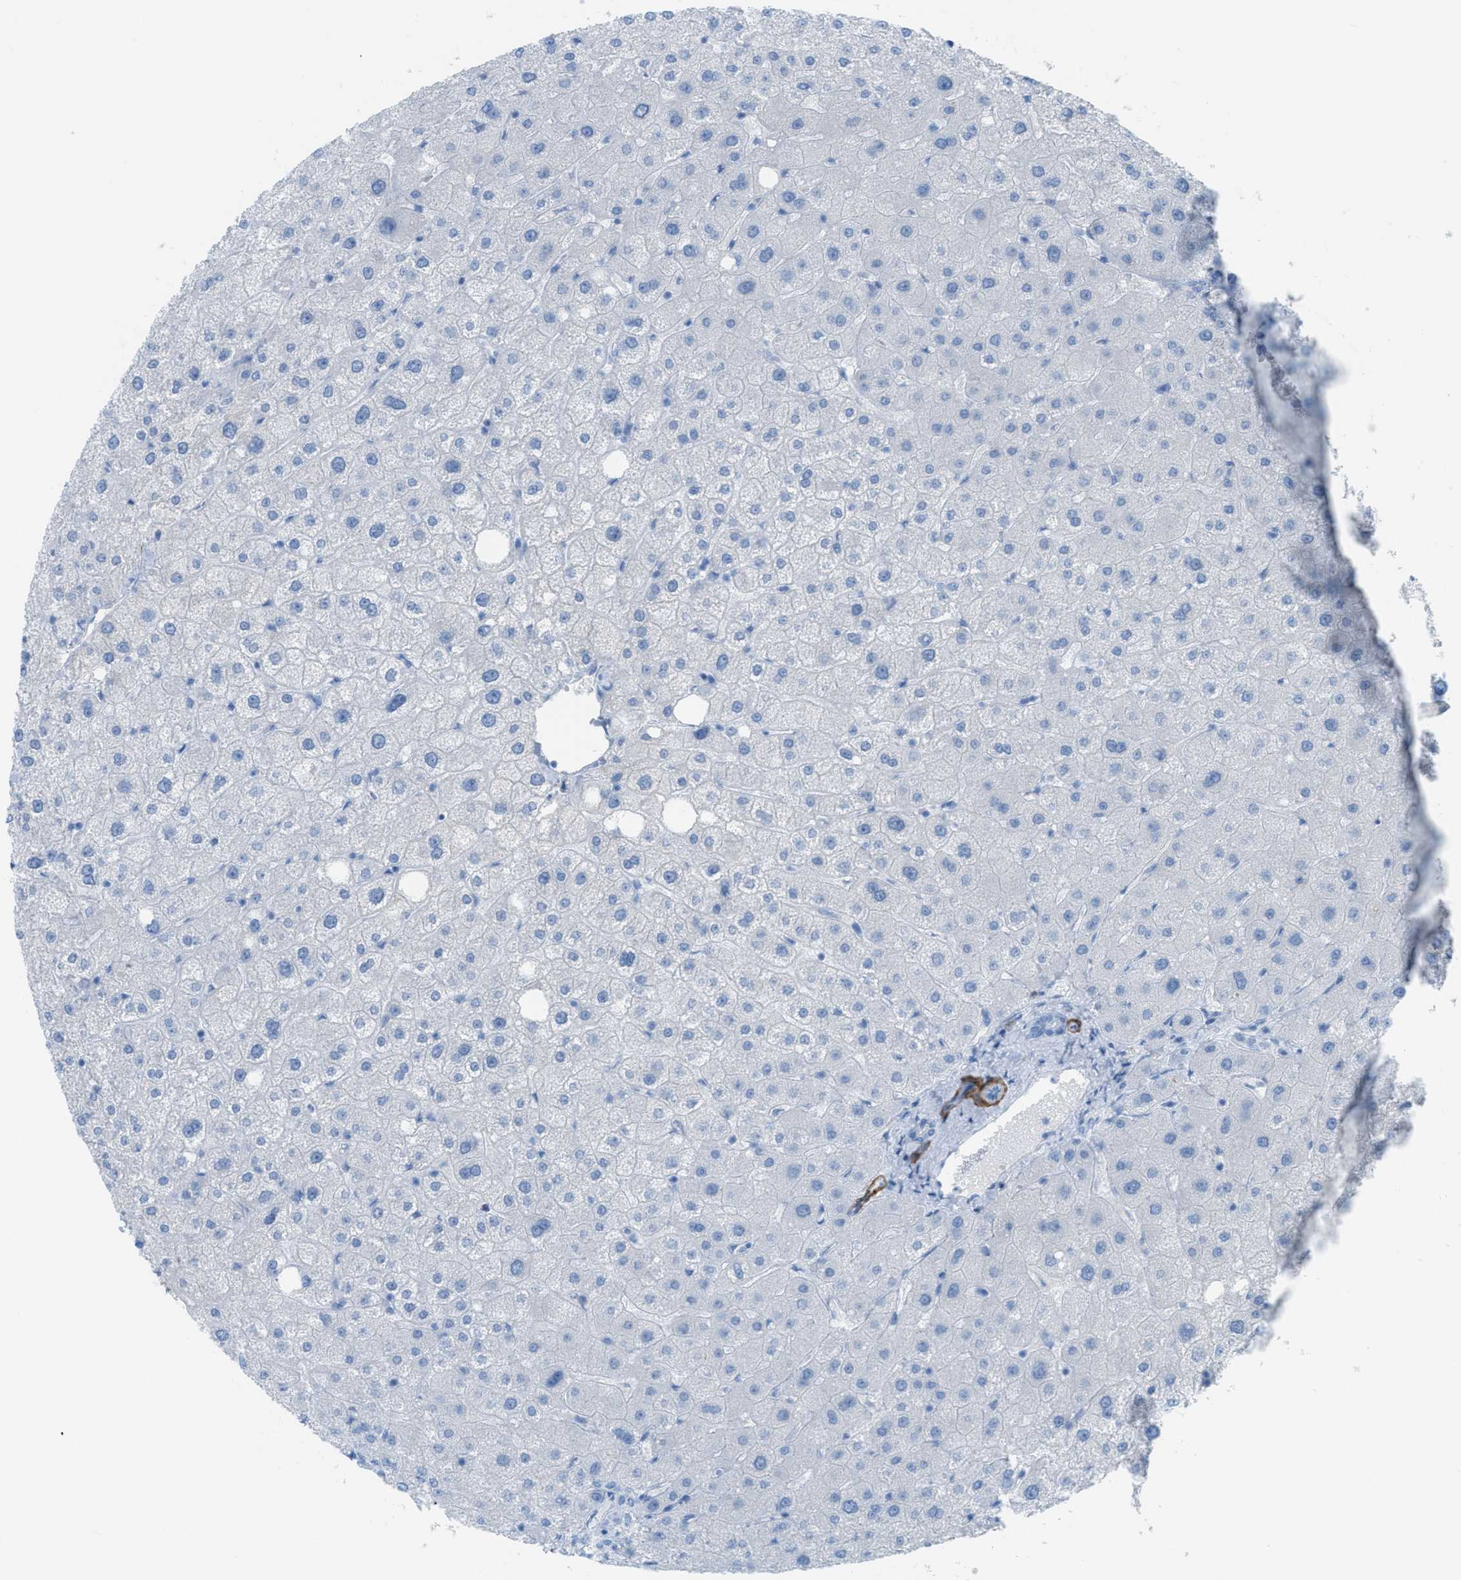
{"staining": {"intensity": "negative", "quantity": "none", "location": "none"}, "tissue": "liver", "cell_type": "Cholangiocytes", "image_type": "normal", "snomed": [{"axis": "morphology", "description": "Normal tissue, NOS"}, {"axis": "topography", "description": "Liver"}], "caption": "The photomicrograph reveals no staining of cholangiocytes in normal liver. Brightfield microscopy of immunohistochemistry (IHC) stained with DAB (3,3'-diaminobenzidine) (brown) and hematoxylin (blue), captured at high magnification.", "gene": "MYH11", "patient": {"sex": "male", "age": 73}}